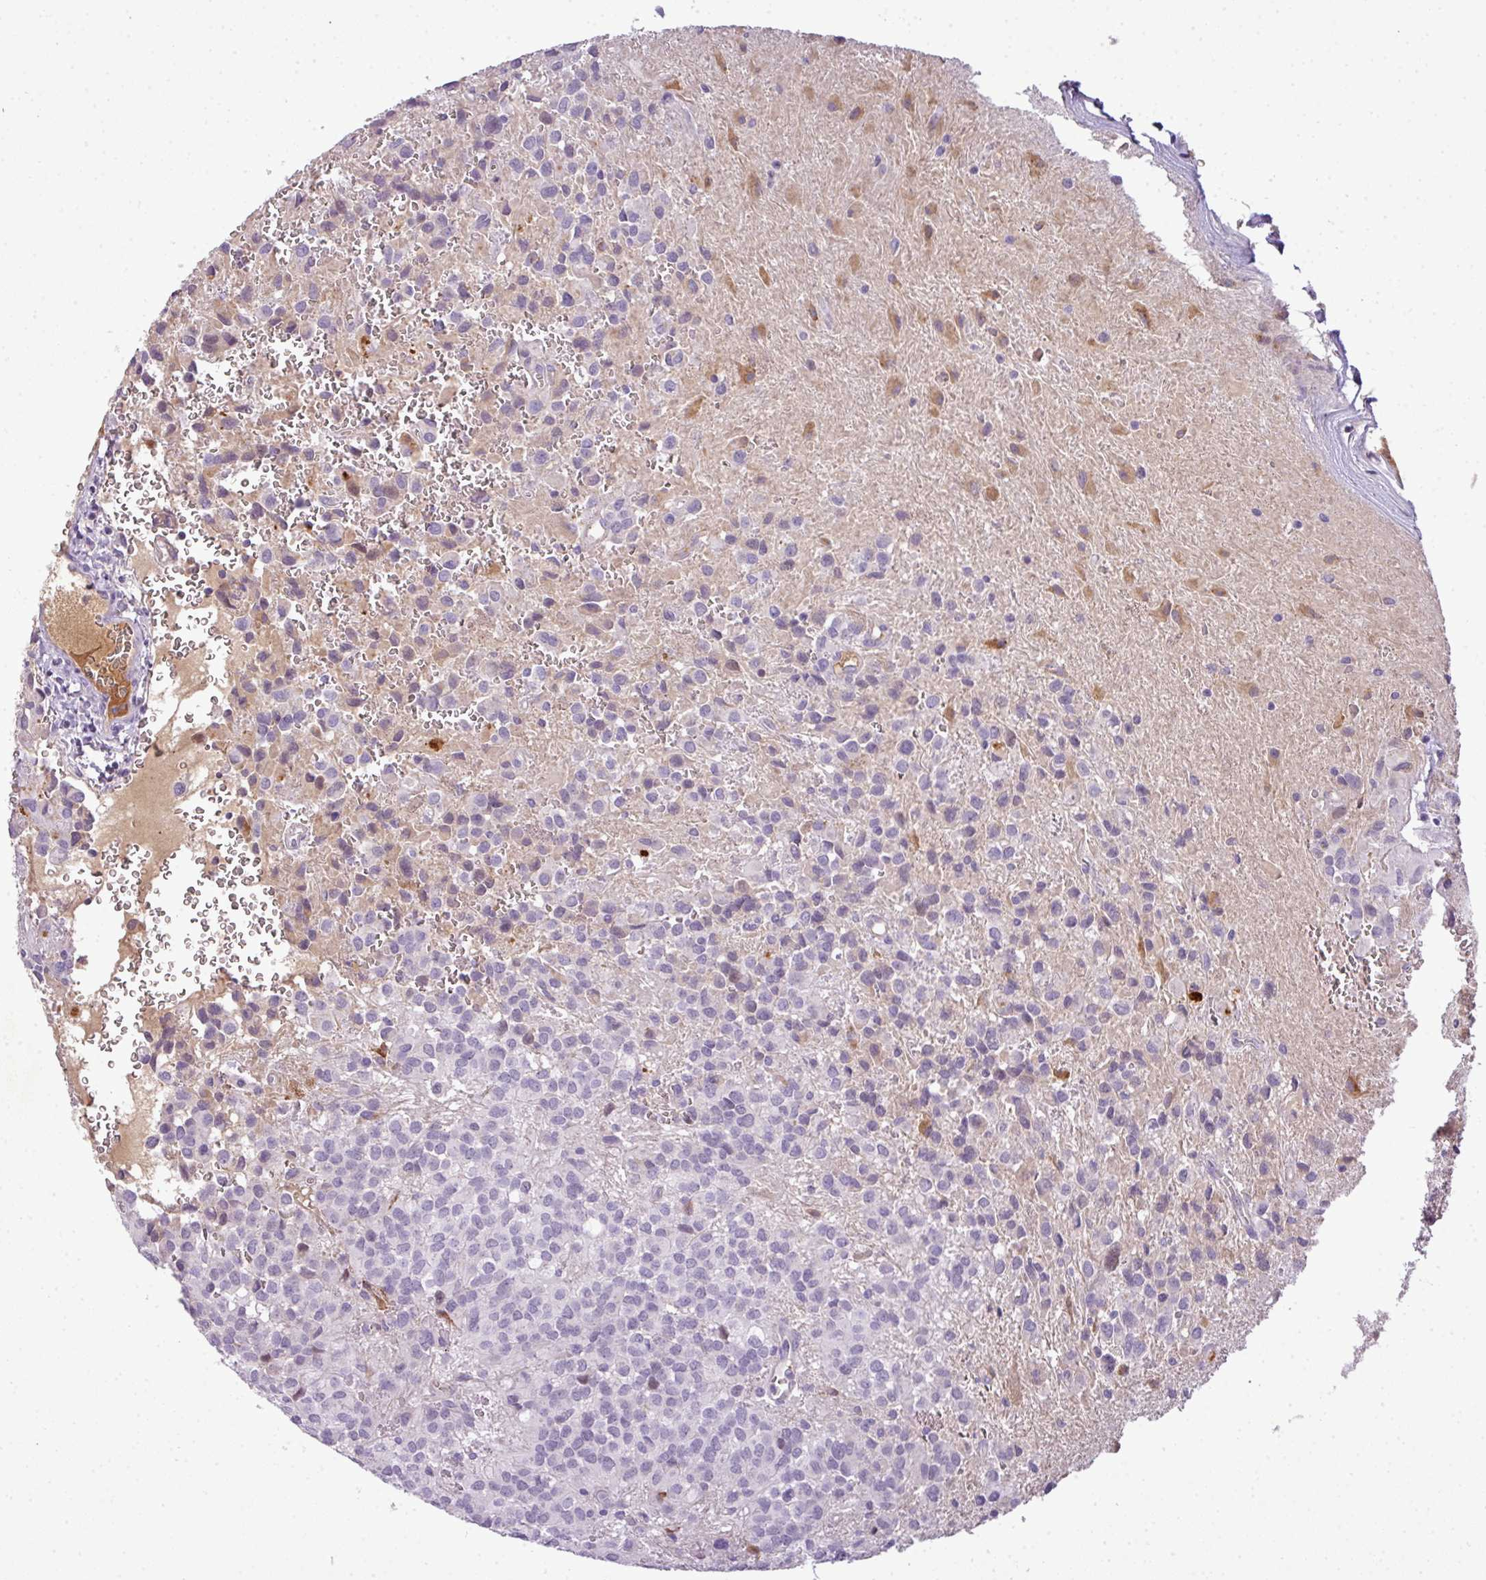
{"staining": {"intensity": "moderate", "quantity": "<25%", "location": "cytoplasmic/membranous"}, "tissue": "glioma", "cell_type": "Tumor cells", "image_type": "cancer", "snomed": [{"axis": "morphology", "description": "Glioma, malignant, Low grade"}, {"axis": "topography", "description": "Brain"}], "caption": "Tumor cells demonstrate moderate cytoplasmic/membranous staining in about <25% of cells in glioma.", "gene": "C4B", "patient": {"sex": "male", "age": 56}}